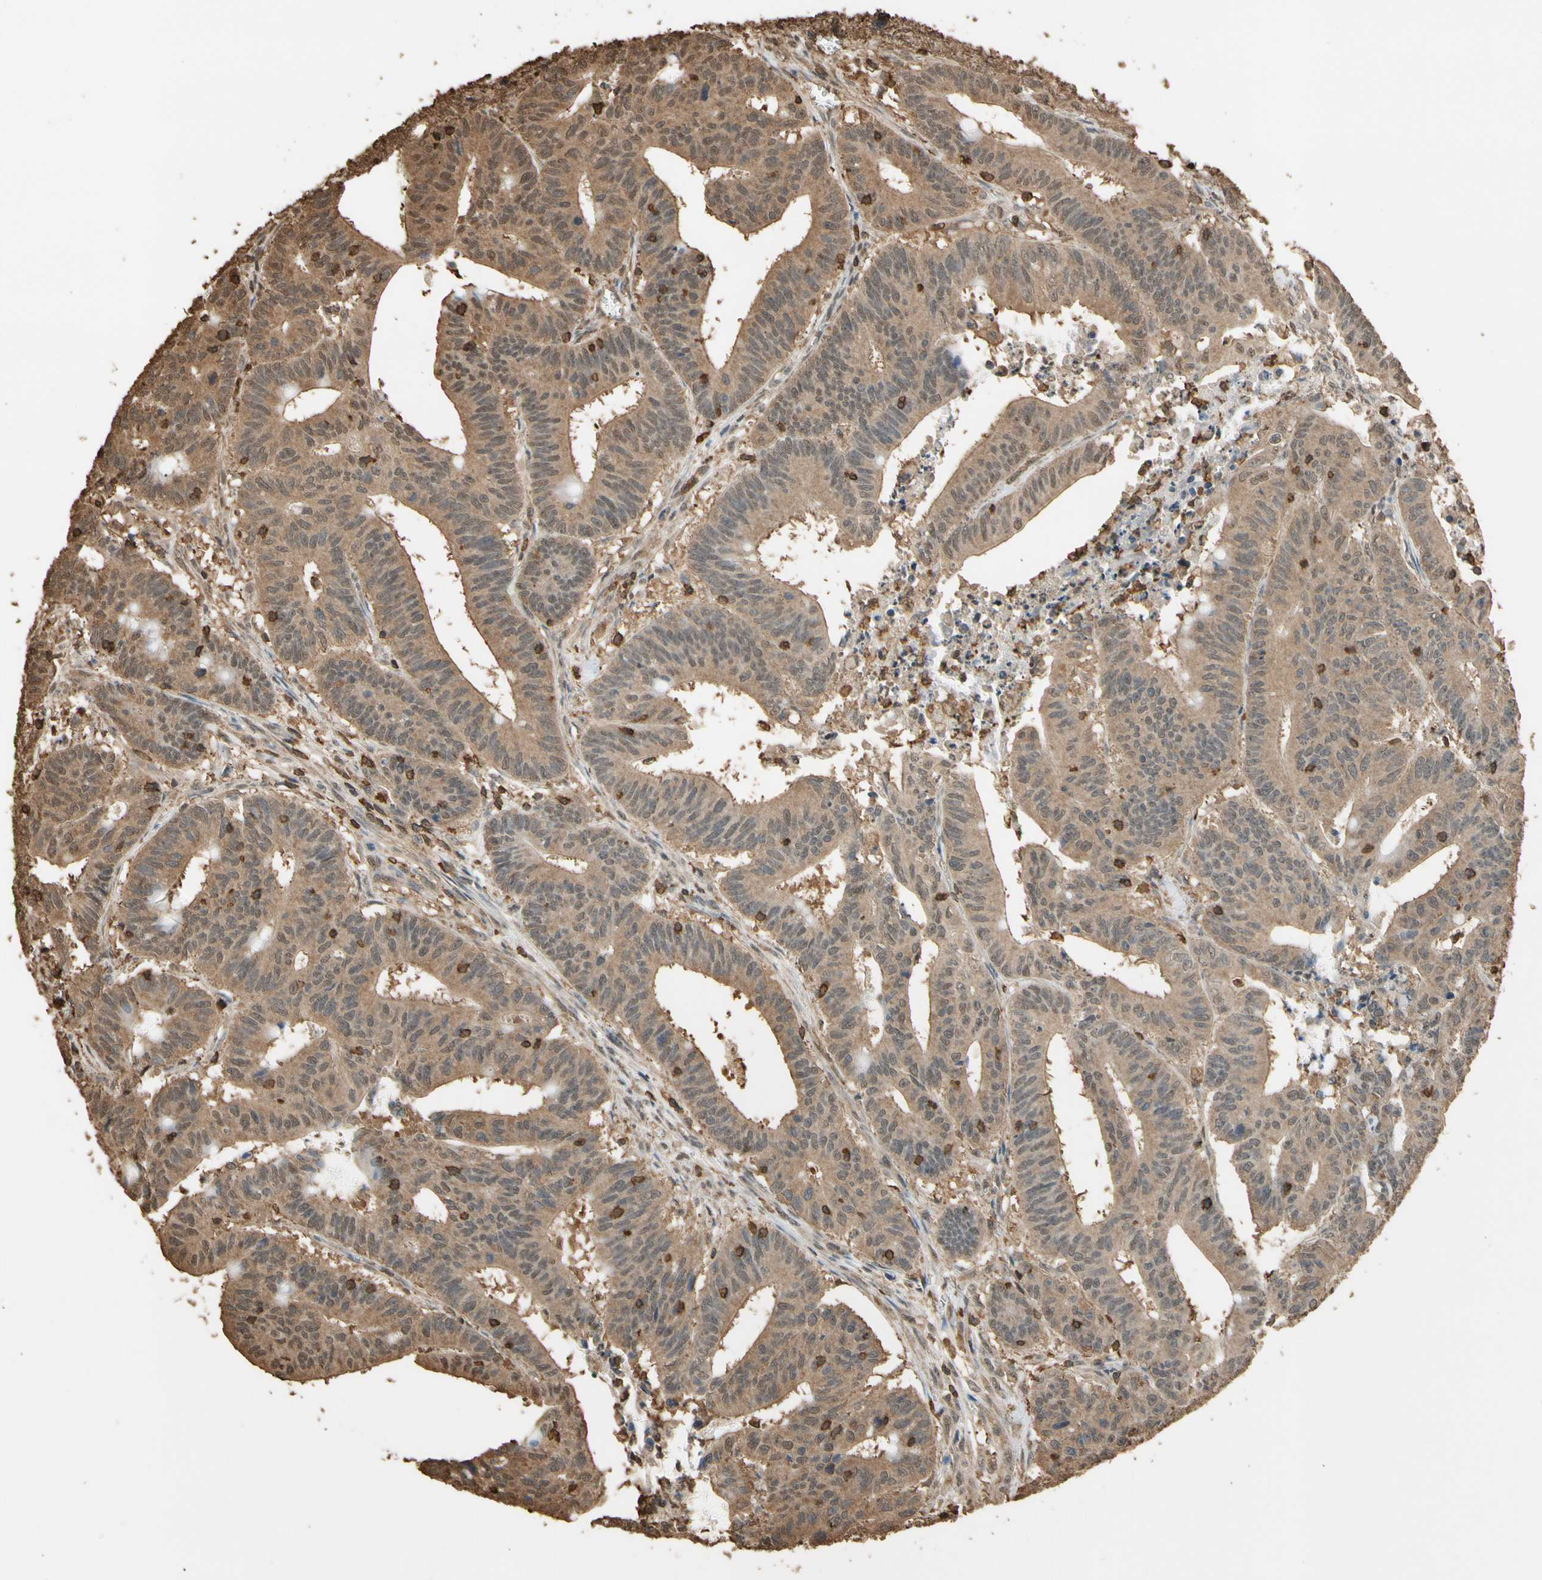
{"staining": {"intensity": "moderate", "quantity": ">75%", "location": "cytoplasmic/membranous,nuclear"}, "tissue": "colorectal cancer", "cell_type": "Tumor cells", "image_type": "cancer", "snomed": [{"axis": "morphology", "description": "Adenocarcinoma, NOS"}, {"axis": "topography", "description": "Colon"}], "caption": "Brown immunohistochemical staining in adenocarcinoma (colorectal) displays moderate cytoplasmic/membranous and nuclear staining in about >75% of tumor cells. Nuclei are stained in blue.", "gene": "TNFSF13B", "patient": {"sex": "male", "age": 45}}